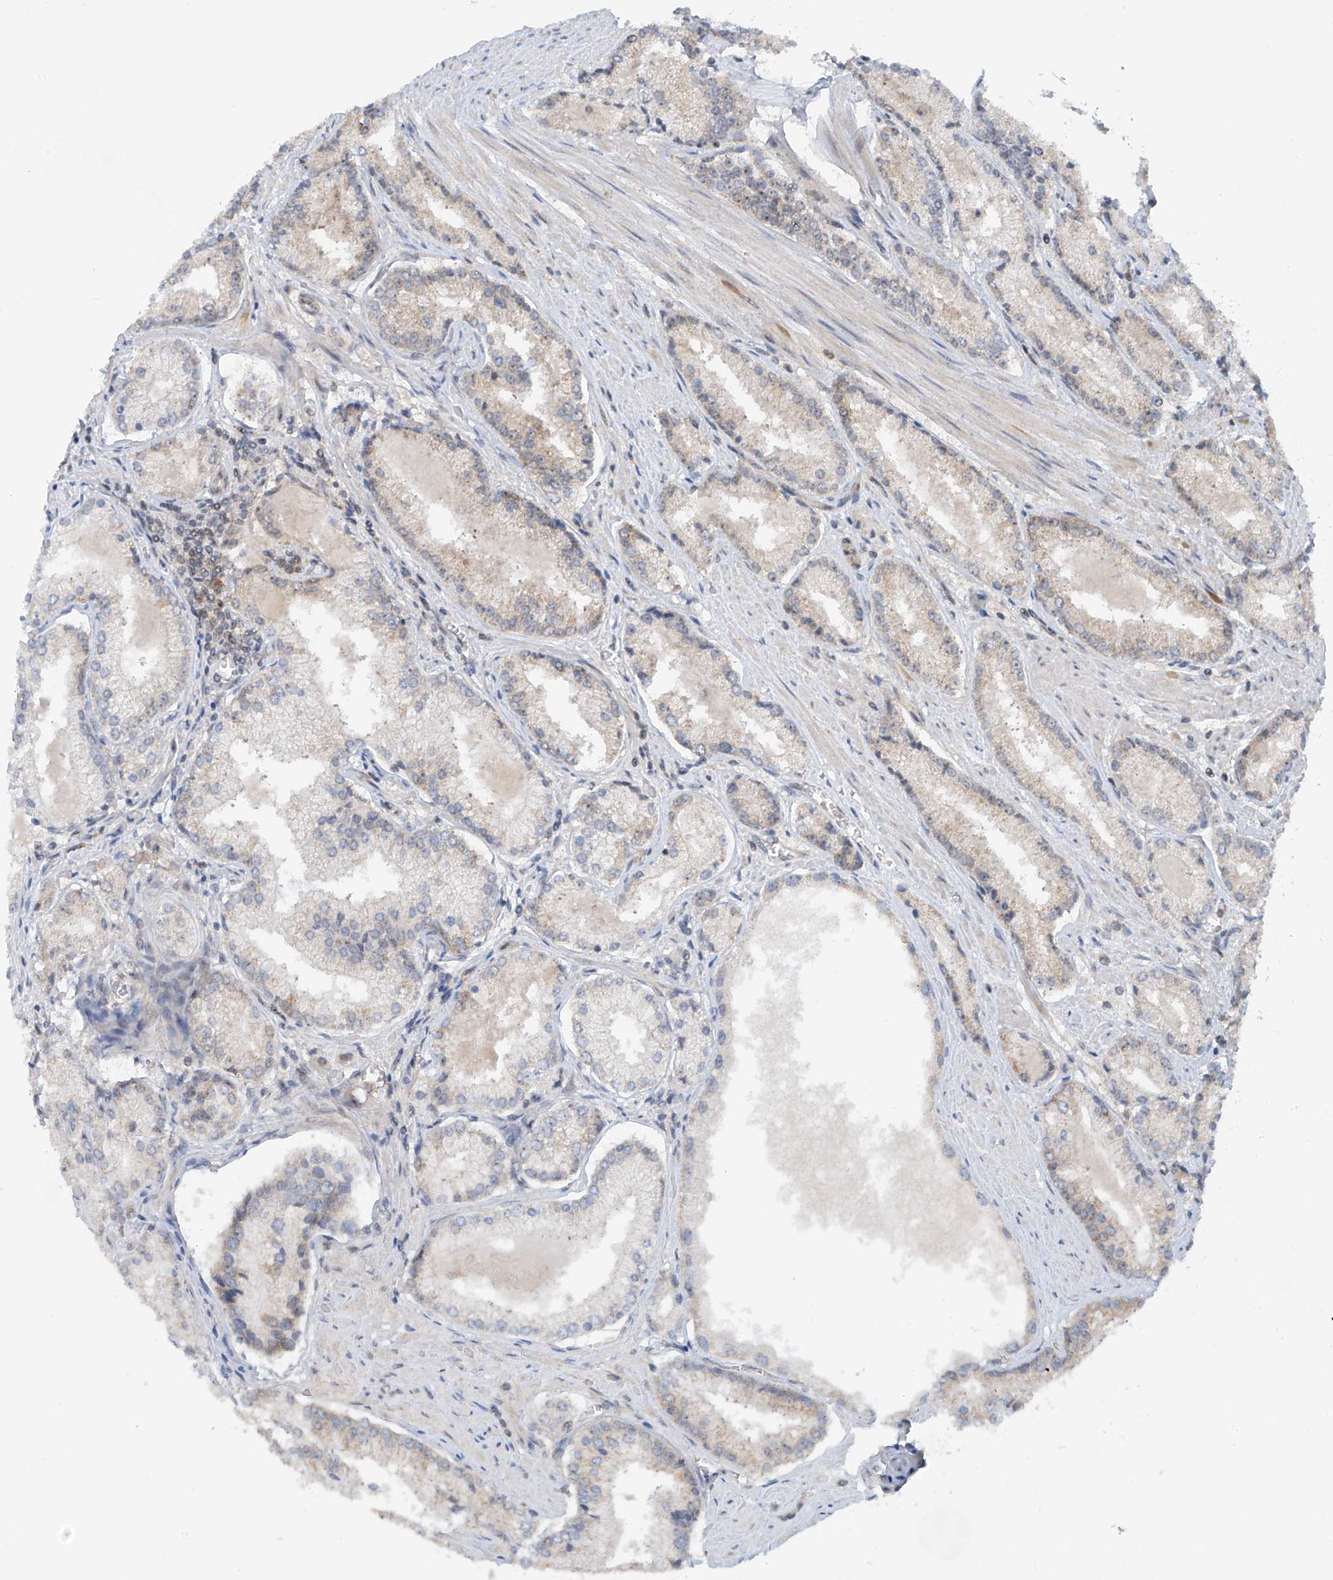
{"staining": {"intensity": "moderate", "quantity": "<25%", "location": "nuclear"}, "tissue": "prostate cancer", "cell_type": "Tumor cells", "image_type": "cancer", "snomed": [{"axis": "morphology", "description": "Adenocarcinoma, Low grade"}, {"axis": "topography", "description": "Prostate"}], "caption": "Moderate nuclear protein positivity is identified in about <25% of tumor cells in adenocarcinoma (low-grade) (prostate).", "gene": "C1orf131", "patient": {"sex": "male", "age": 54}}